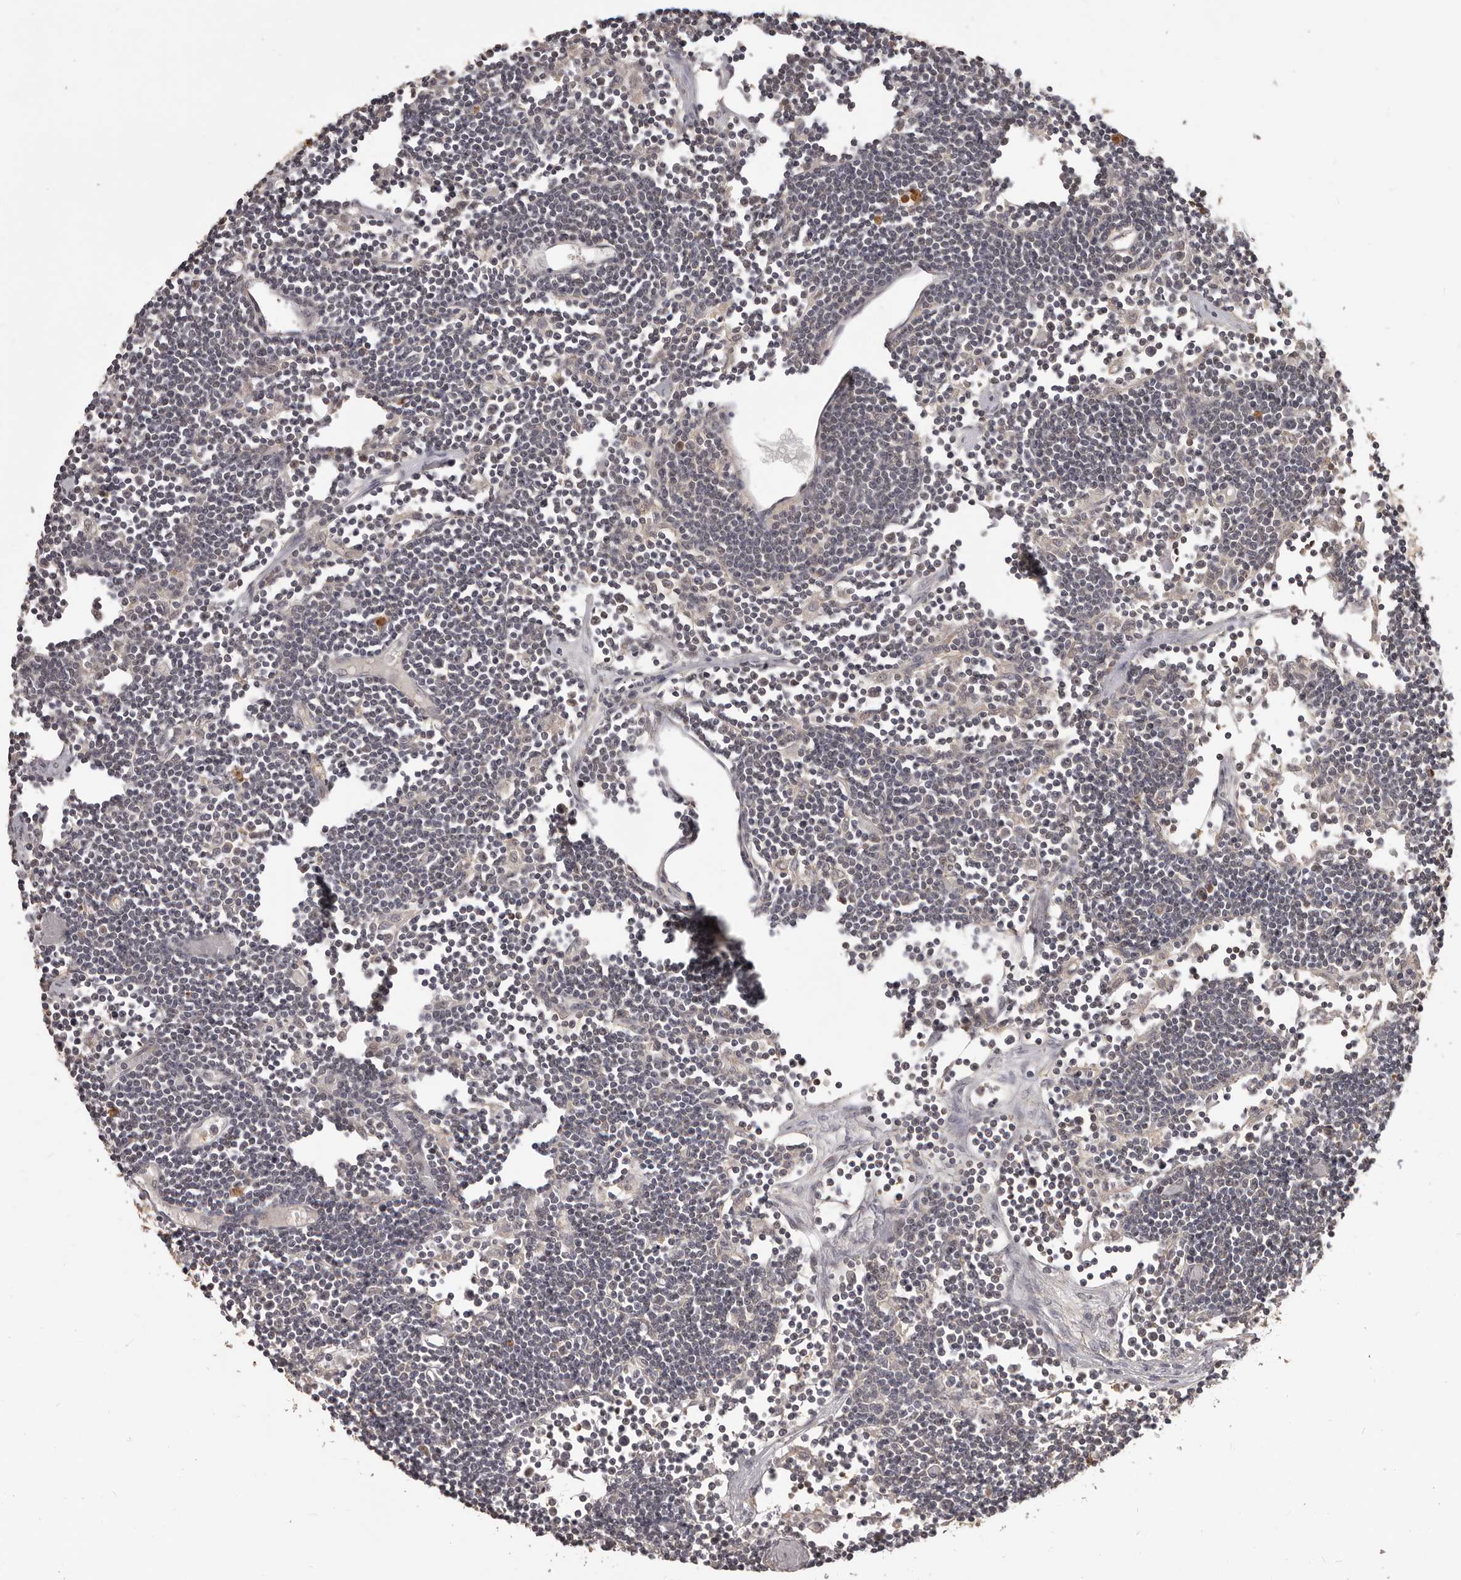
{"staining": {"intensity": "moderate", "quantity": "25%-75%", "location": "cytoplasmic/membranous"}, "tissue": "lymph node", "cell_type": "Germinal center cells", "image_type": "normal", "snomed": [{"axis": "morphology", "description": "Normal tissue, NOS"}, {"axis": "topography", "description": "Lymph node"}], "caption": "Immunohistochemistry image of normal human lymph node stained for a protein (brown), which demonstrates medium levels of moderate cytoplasmic/membranous positivity in approximately 25%-75% of germinal center cells.", "gene": "MTO1", "patient": {"sex": "female", "age": 11}}